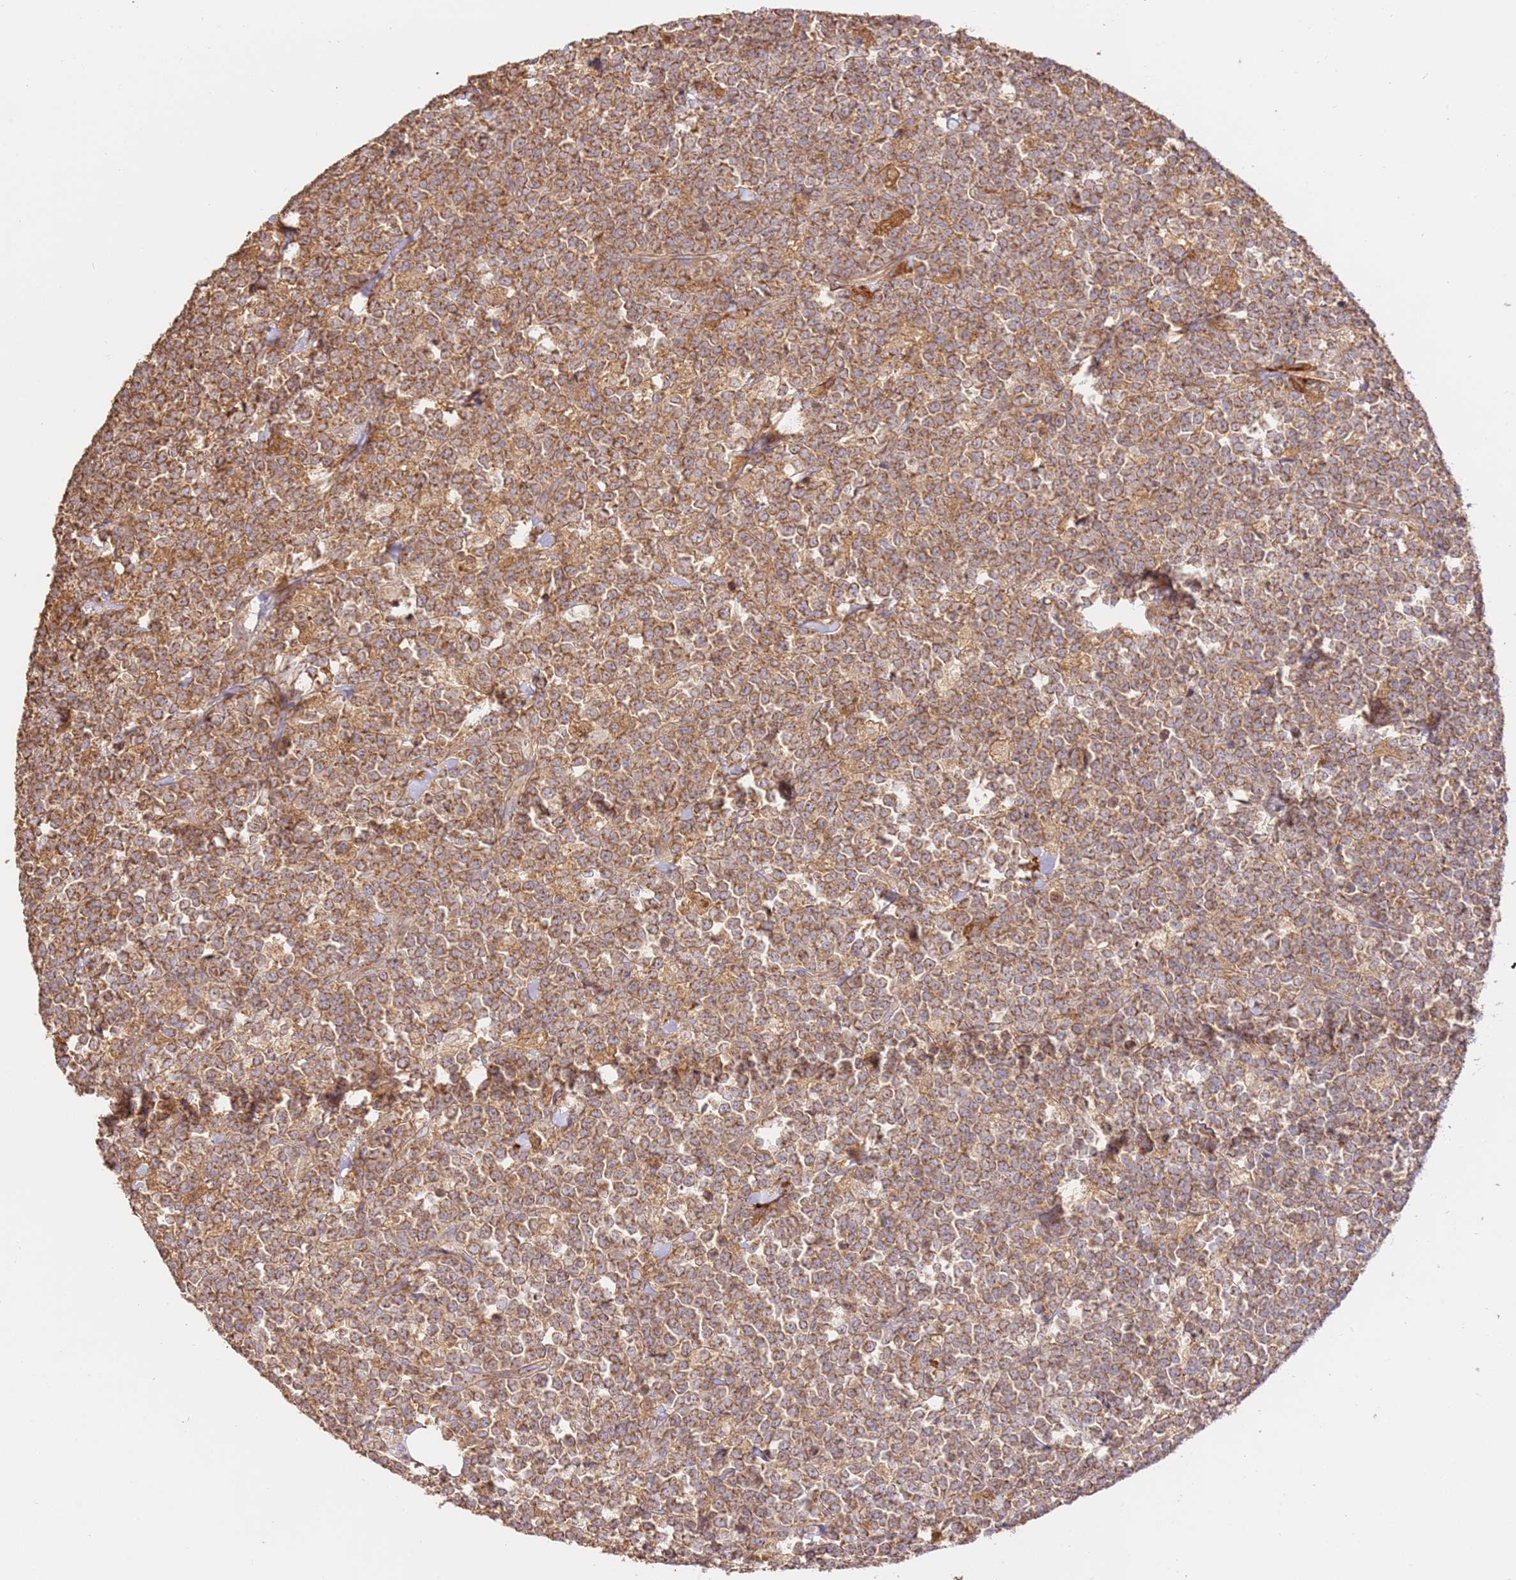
{"staining": {"intensity": "moderate", "quantity": ">75%", "location": "cytoplasmic/membranous"}, "tissue": "lymphoma", "cell_type": "Tumor cells", "image_type": "cancer", "snomed": [{"axis": "morphology", "description": "Malignant lymphoma, non-Hodgkin's type, High grade"}, {"axis": "topography", "description": "Small intestine"}, {"axis": "topography", "description": "Colon"}], "caption": "Brown immunohistochemical staining in high-grade malignant lymphoma, non-Hodgkin's type reveals moderate cytoplasmic/membranous staining in about >75% of tumor cells.", "gene": "CEP55", "patient": {"sex": "male", "age": 8}}